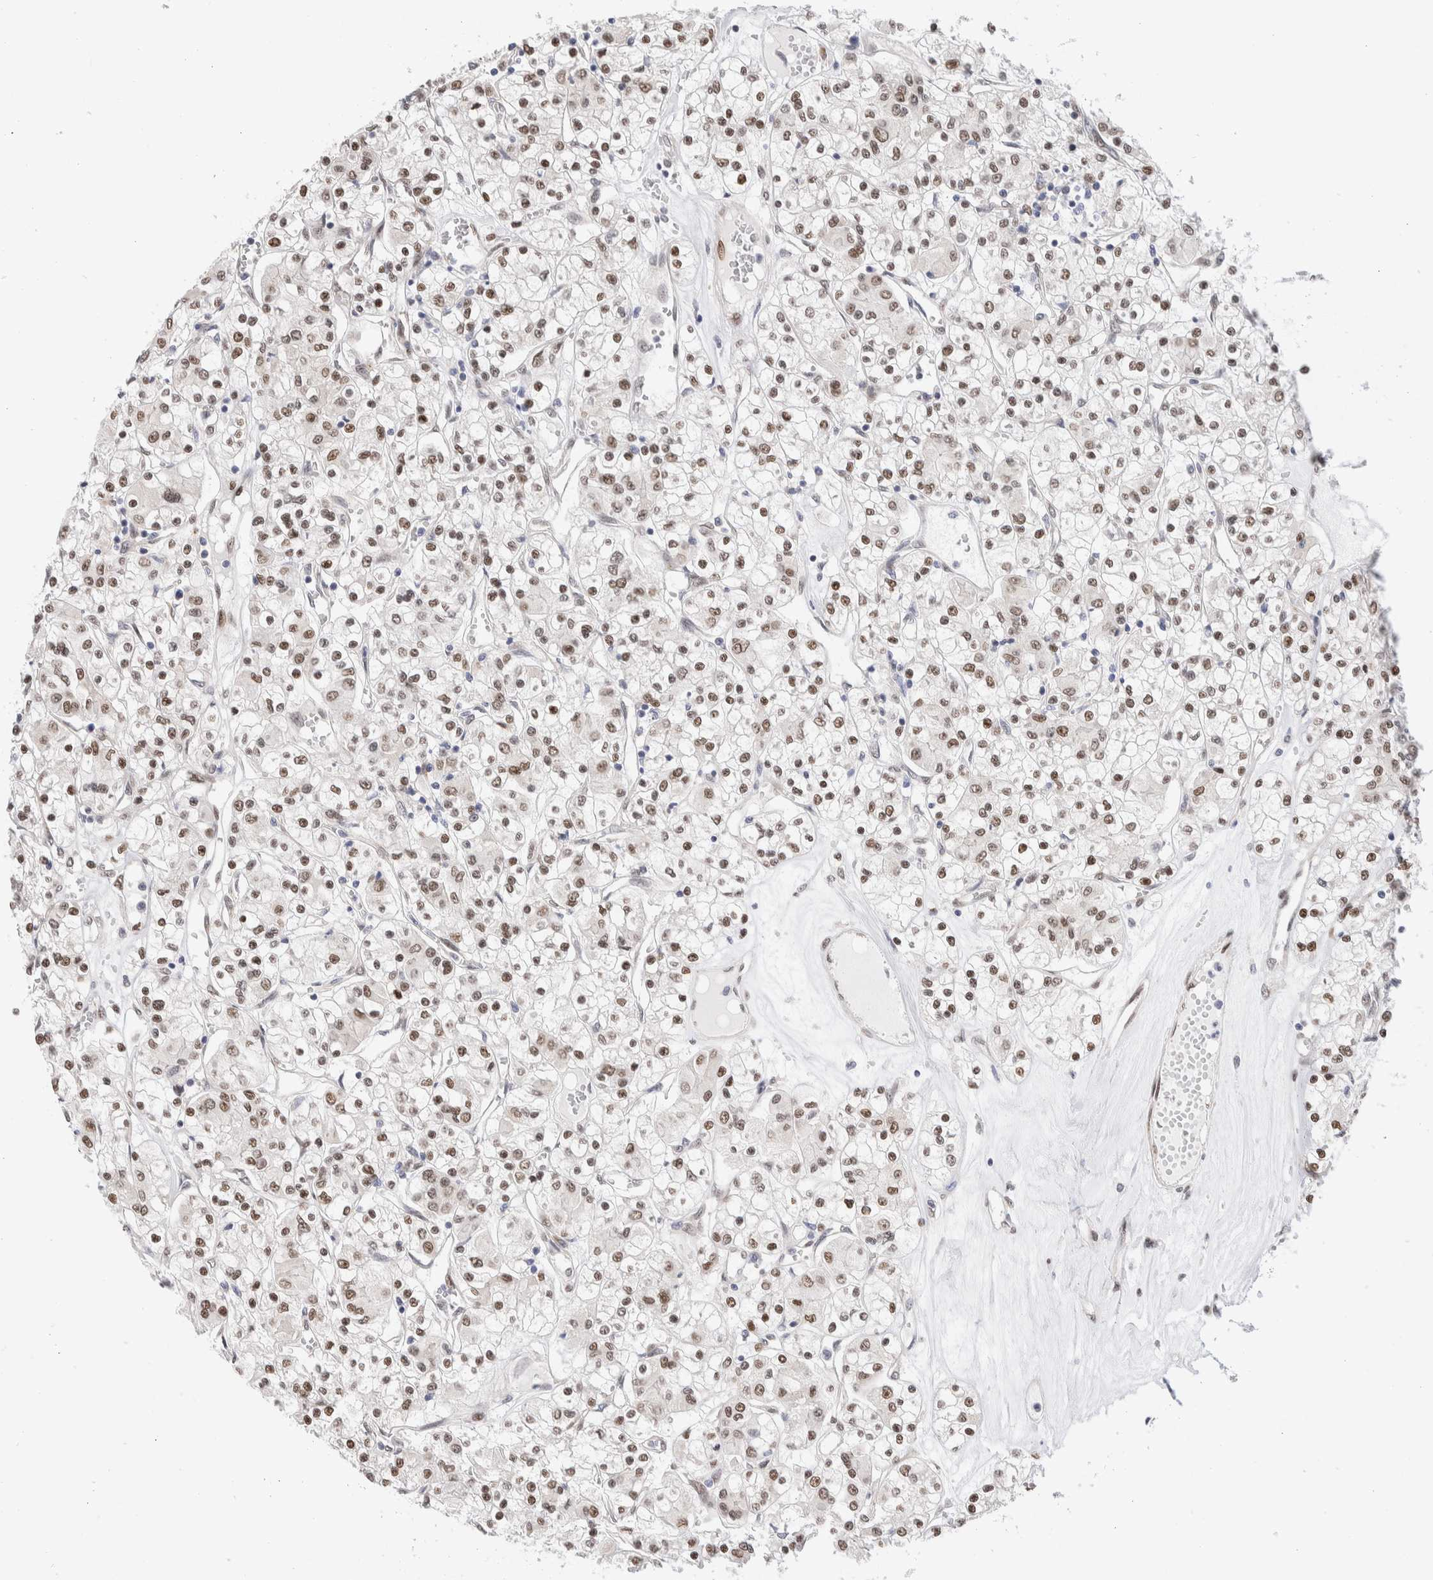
{"staining": {"intensity": "weak", "quantity": ">75%", "location": "nuclear"}, "tissue": "renal cancer", "cell_type": "Tumor cells", "image_type": "cancer", "snomed": [{"axis": "morphology", "description": "Adenocarcinoma, NOS"}, {"axis": "topography", "description": "Kidney"}], "caption": "A brown stain shows weak nuclear positivity of a protein in adenocarcinoma (renal) tumor cells. (DAB (3,3'-diaminobenzidine) IHC, brown staining for protein, blue staining for nuclei).", "gene": "NSMAF", "patient": {"sex": "female", "age": 59}}